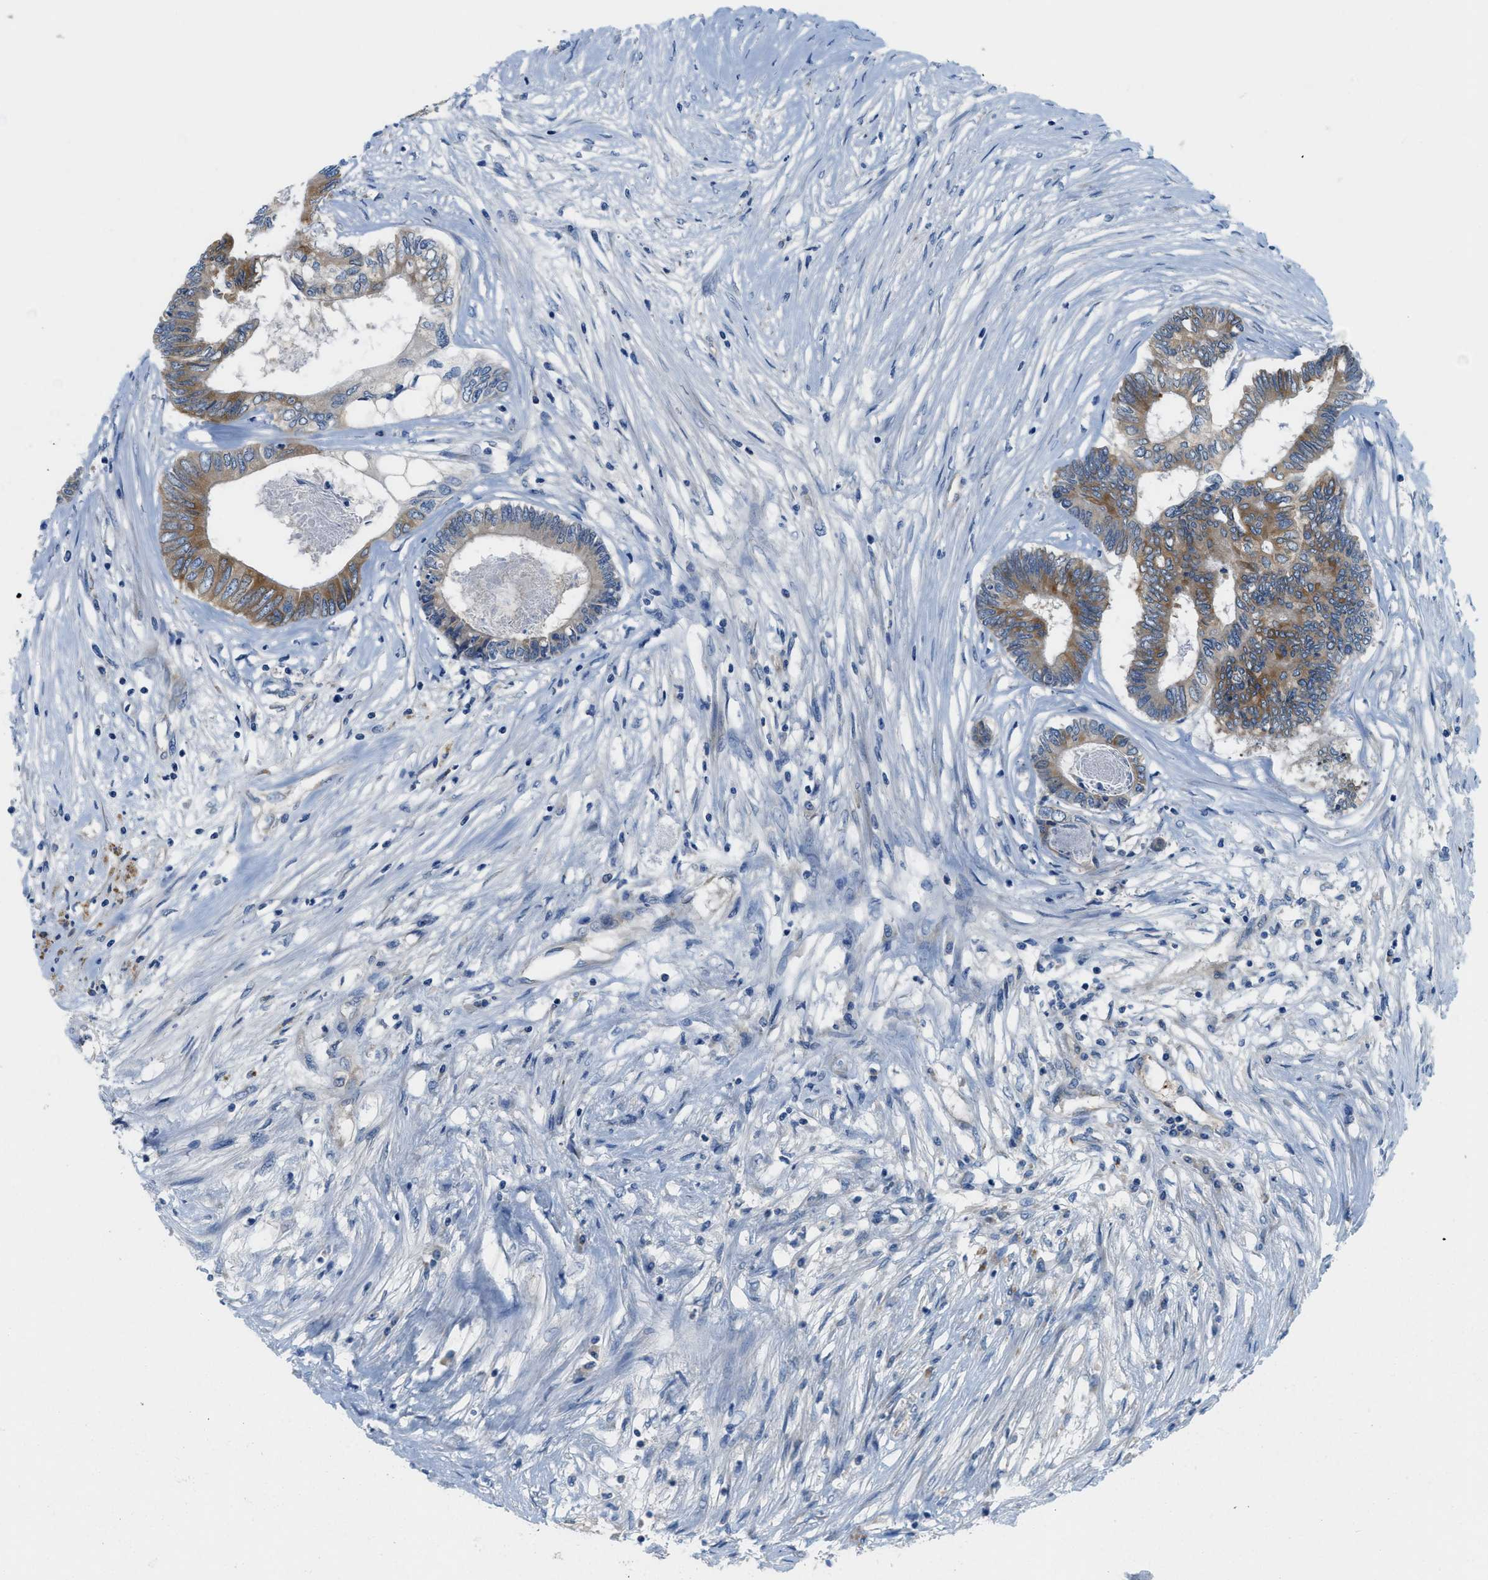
{"staining": {"intensity": "moderate", "quantity": ">75%", "location": "cytoplasmic/membranous"}, "tissue": "colorectal cancer", "cell_type": "Tumor cells", "image_type": "cancer", "snomed": [{"axis": "morphology", "description": "Adenocarcinoma, NOS"}, {"axis": "topography", "description": "Rectum"}], "caption": "Immunohistochemical staining of colorectal adenocarcinoma demonstrates medium levels of moderate cytoplasmic/membranous staining in approximately >75% of tumor cells. (brown staining indicates protein expression, while blue staining denotes nuclei).", "gene": "PGR", "patient": {"sex": "male", "age": 63}}